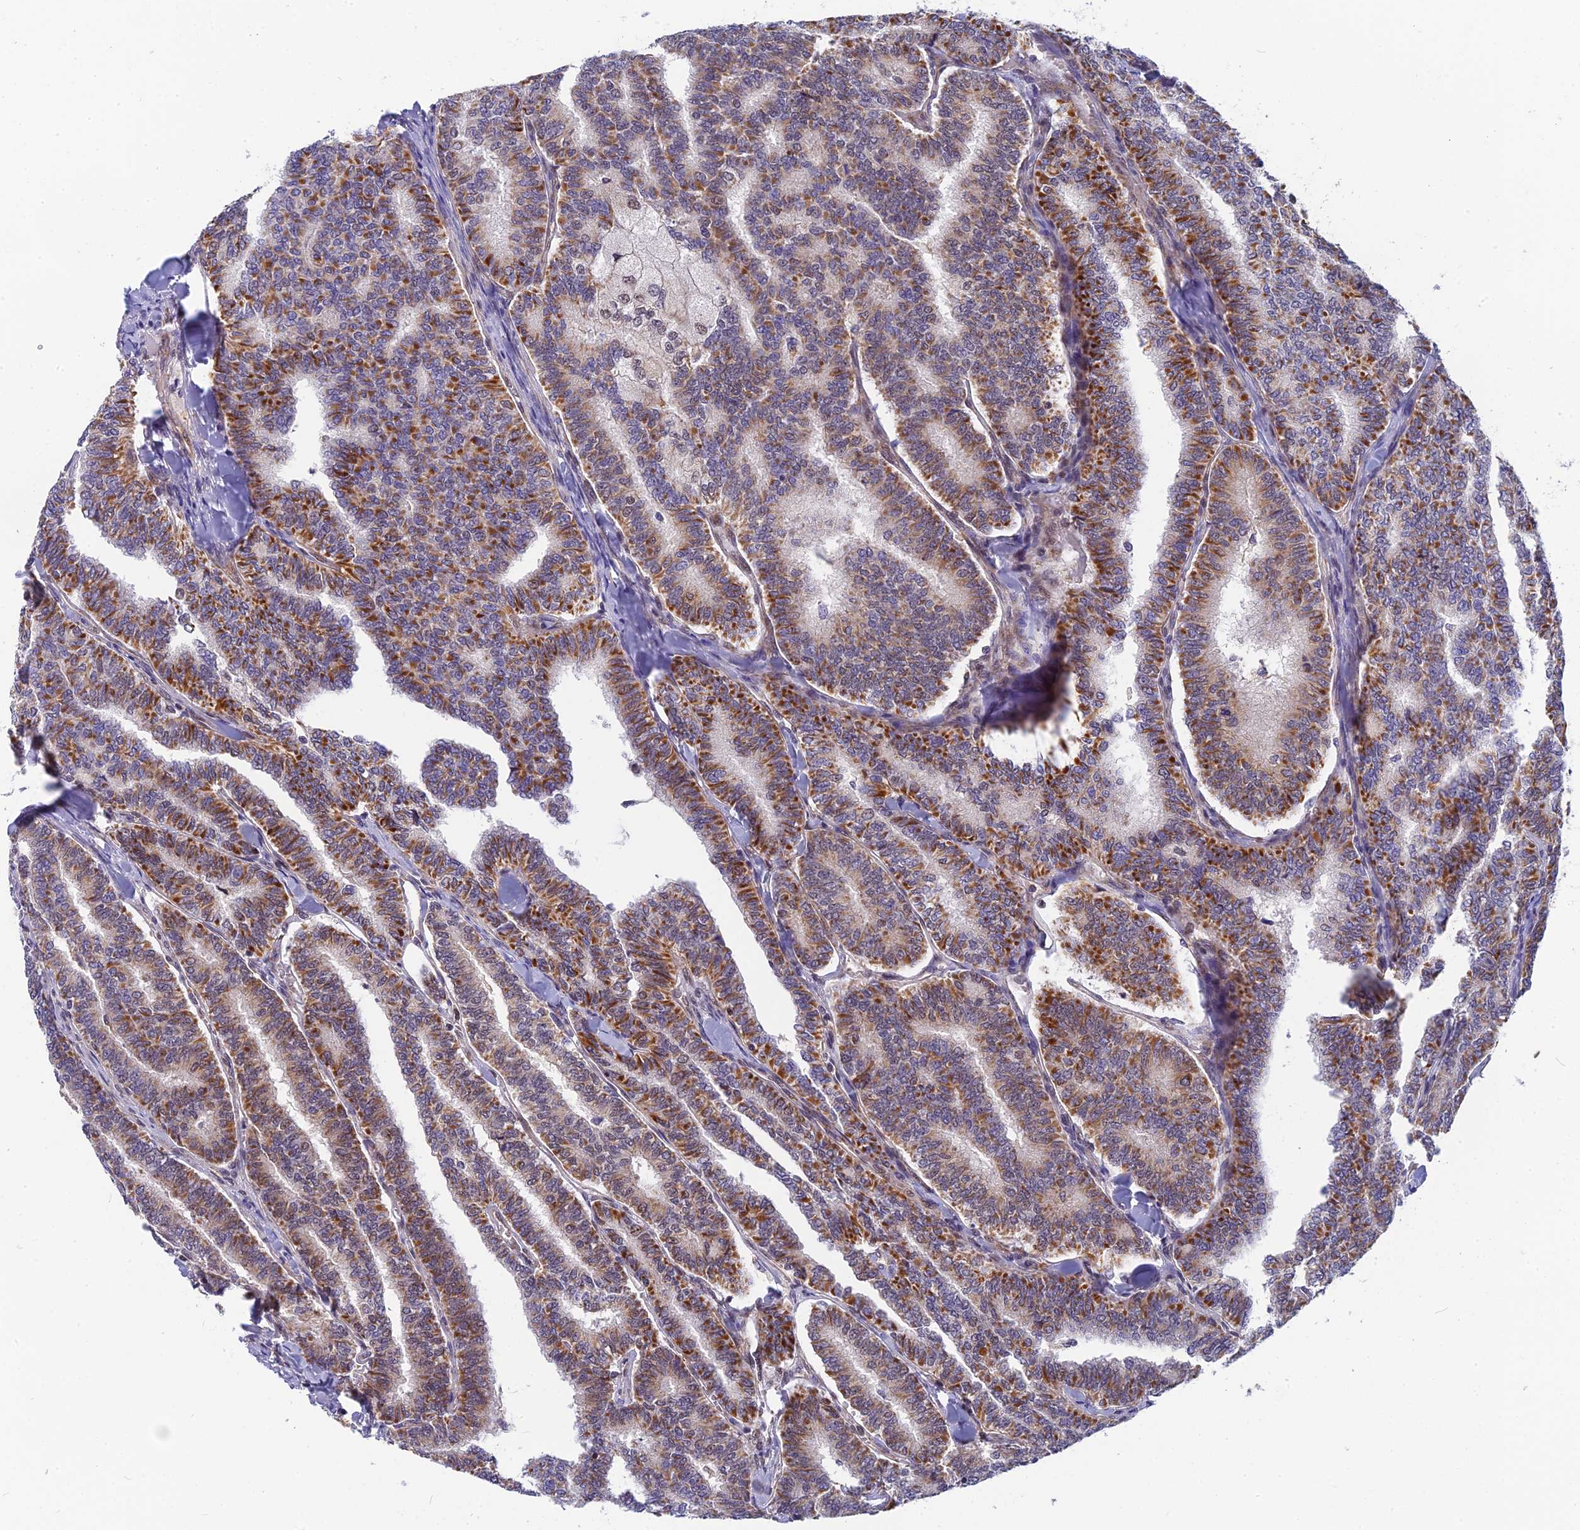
{"staining": {"intensity": "moderate", "quantity": "25%-75%", "location": "cytoplasmic/membranous"}, "tissue": "thyroid cancer", "cell_type": "Tumor cells", "image_type": "cancer", "snomed": [{"axis": "morphology", "description": "Papillary adenocarcinoma, NOS"}, {"axis": "topography", "description": "Thyroid gland"}], "caption": "Immunohistochemistry image of human papillary adenocarcinoma (thyroid) stained for a protein (brown), which reveals medium levels of moderate cytoplasmic/membranous positivity in approximately 25%-75% of tumor cells.", "gene": "CMC1", "patient": {"sex": "female", "age": 35}}